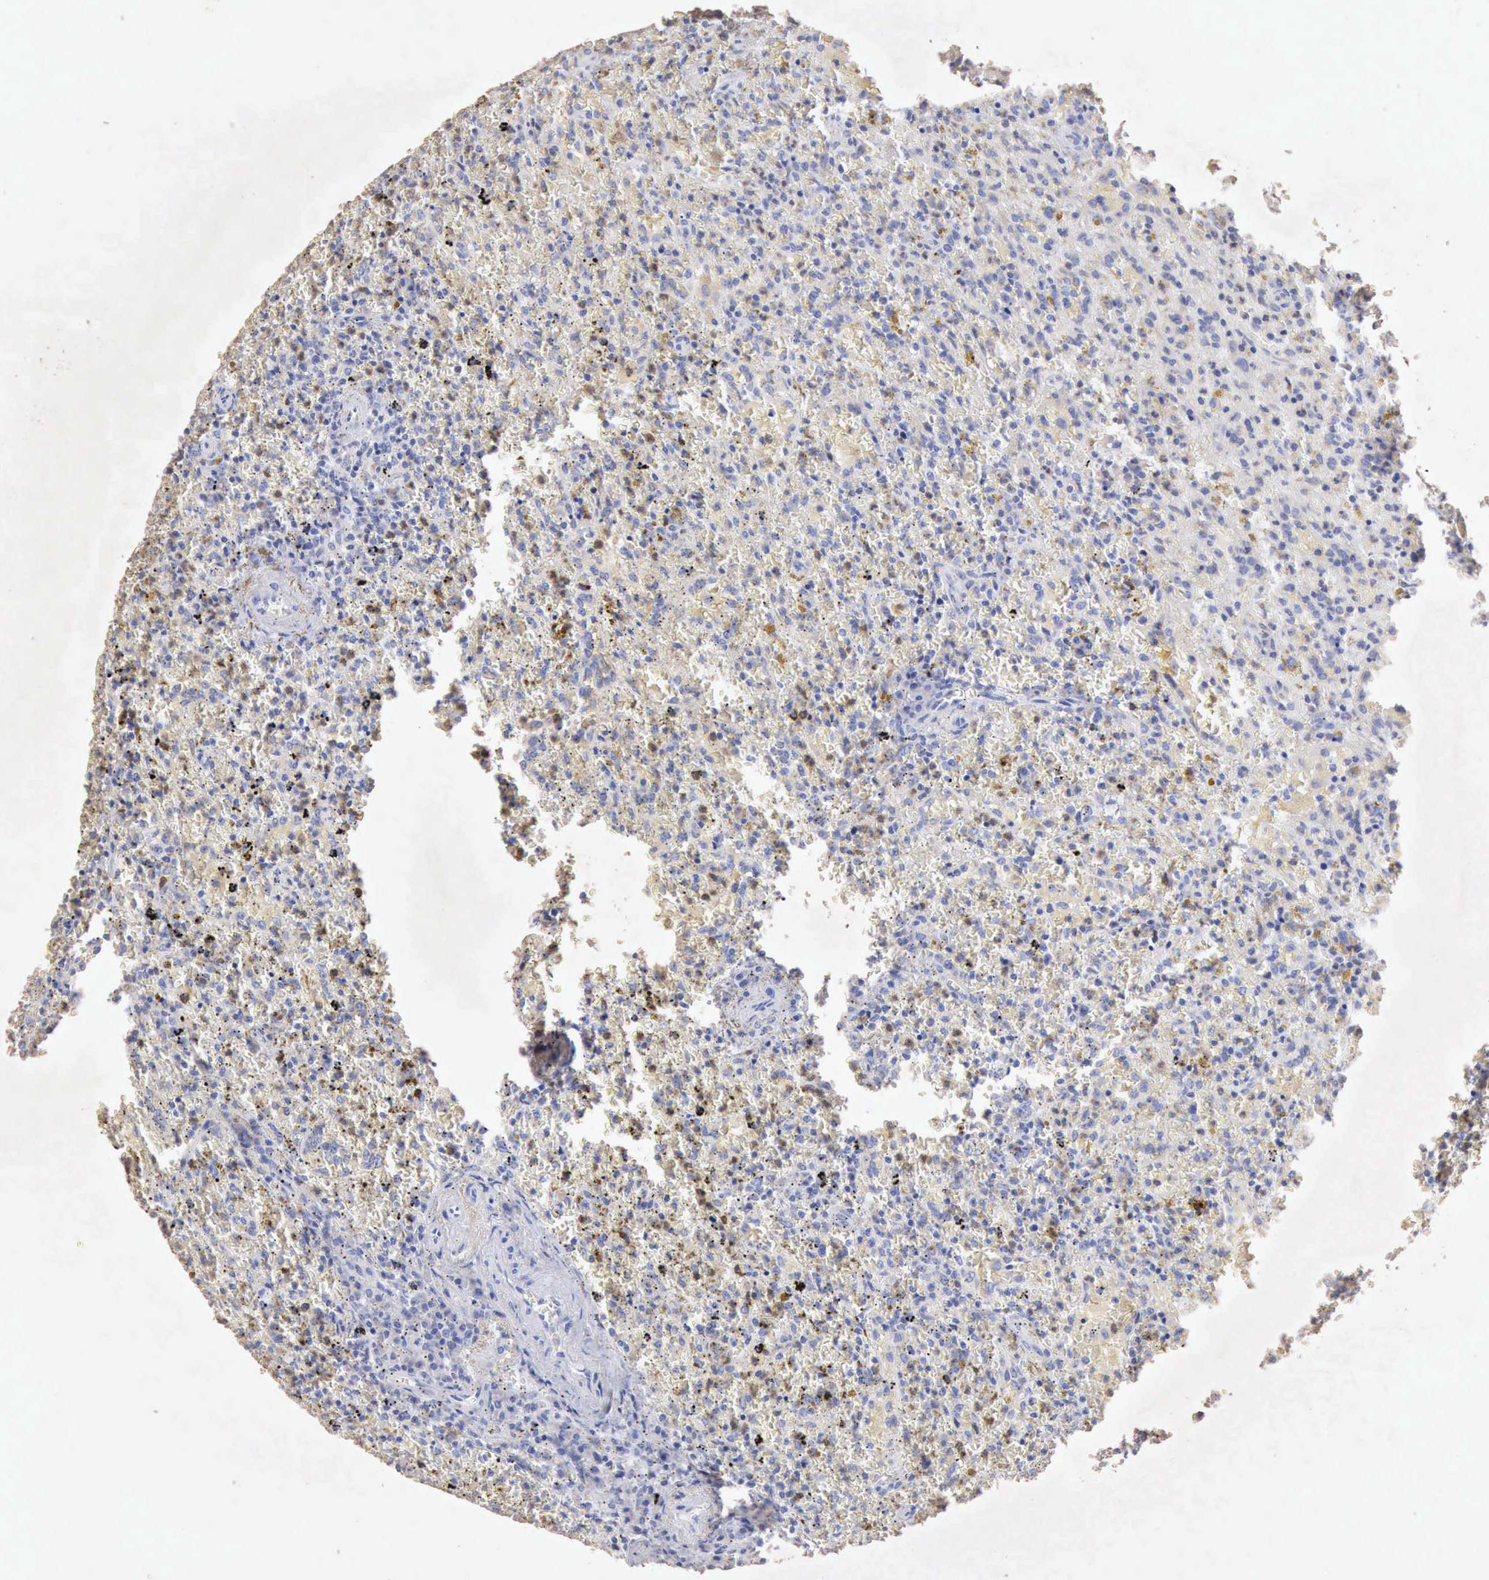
{"staining": {"intensity": "negative", "quantity": "none", "location": "none"}, "tissue": "lymphoma", "cell_type": "Tumor cells", "image_type": "cancer", "snomed": [{"axis": "morphology", "description": "Malignant lymphoma, non-Hodgkin's type, High grade"}, {"axis": "topography", "description": "Spleen"}, {"axis": "topography", "description": "Lymph node"}], "caption": "Tumor cells show no significant protein positivity in high-grade malignant lymphoma, non-Hodgkin's type.", "gene": "KRT6B", "patient": {"sex": "female", "age": 70}}